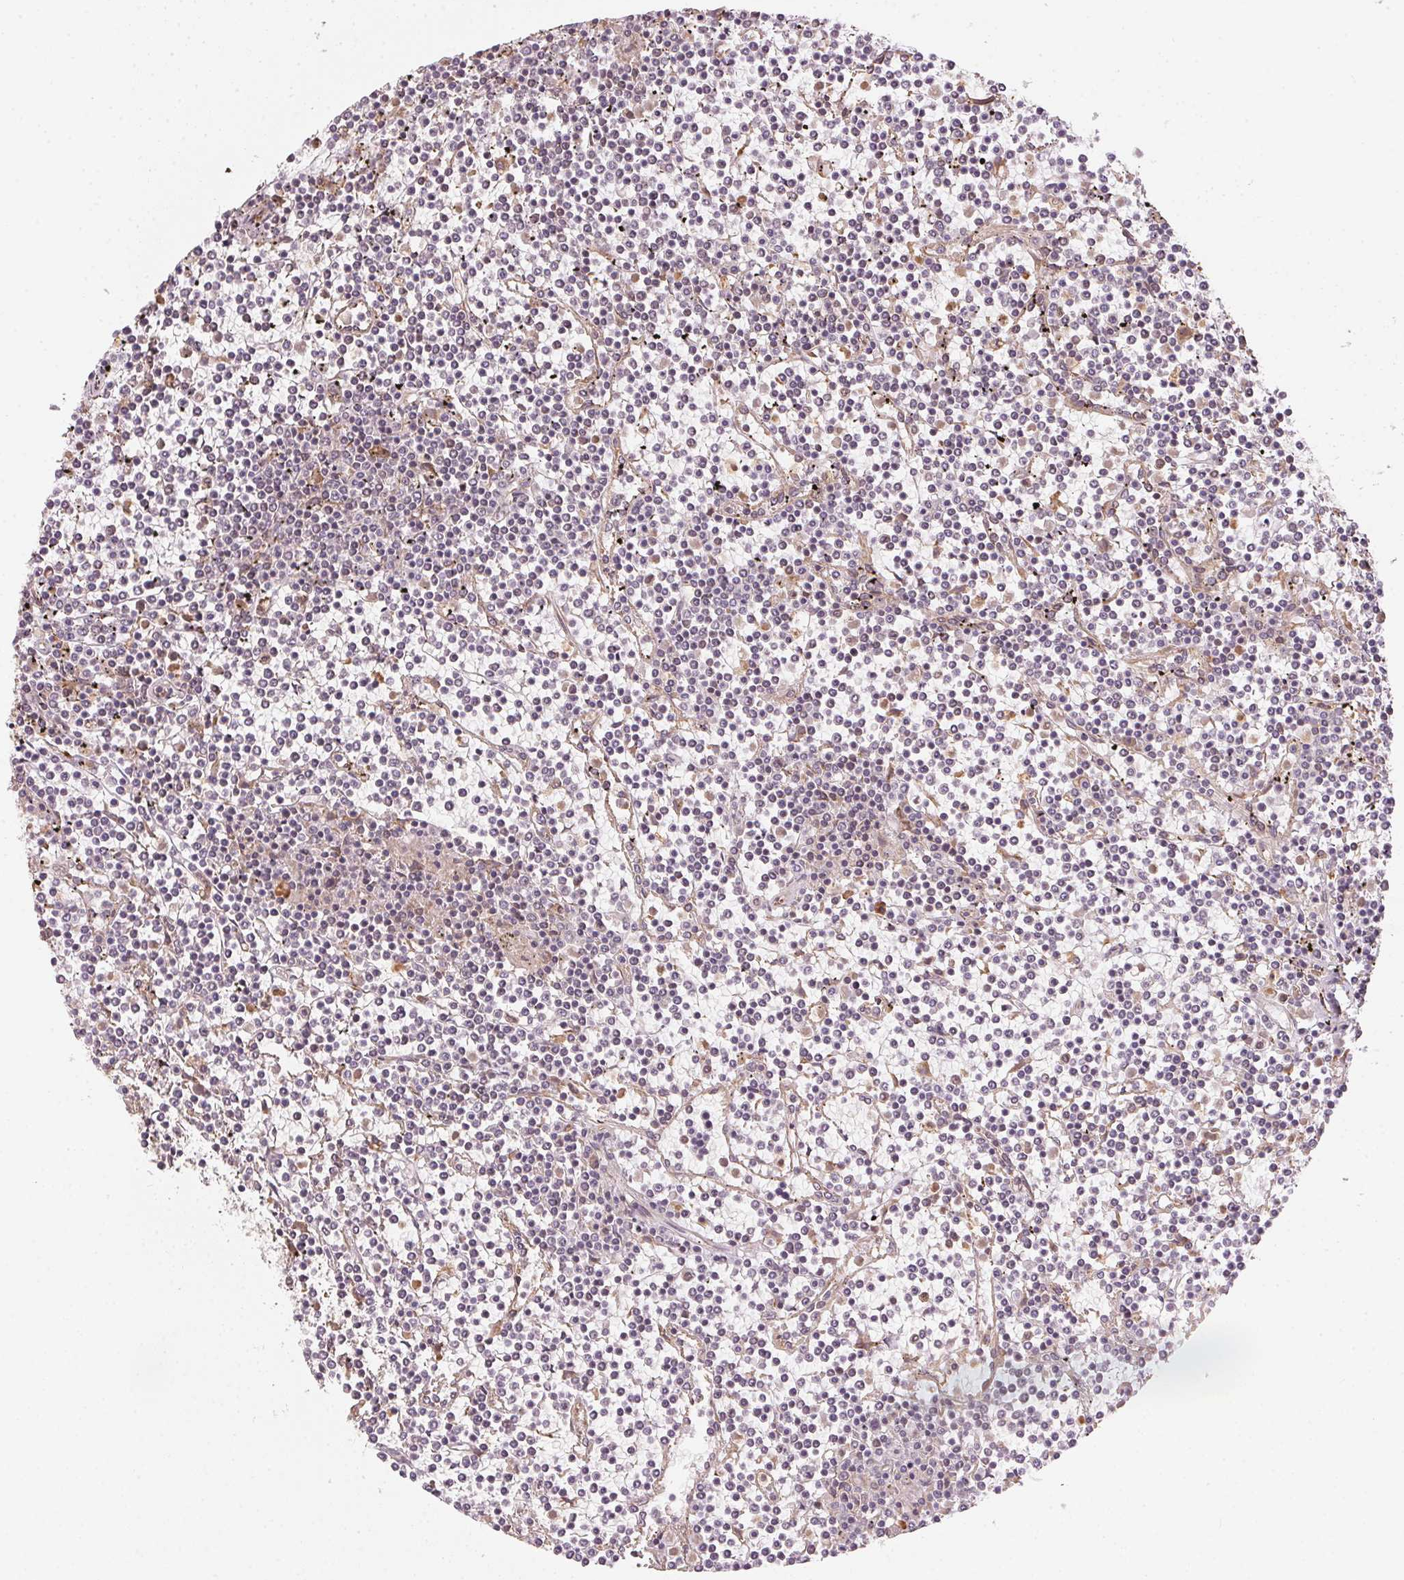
{"staining": {"intensity": "negative", "quantity": "none", "location": "none"}, "tissue": "lymphoma", "cell_type": "Tumor cells", "image_type": "cancer", "snomed": [{"axis": "morphology", "description": "Malignant lymphoma, non-Hodgkin's type, Low grade"}, {"axis": "topography", "description": "Spleen"}], "caption": "DAB (3,3'-diaminobenzidine) immunohistochemical staining of lymphoma exhibits no significant expression in tumor cells.", "gene": "STRN4", "patient": {"sex": "female", "age": 19}}